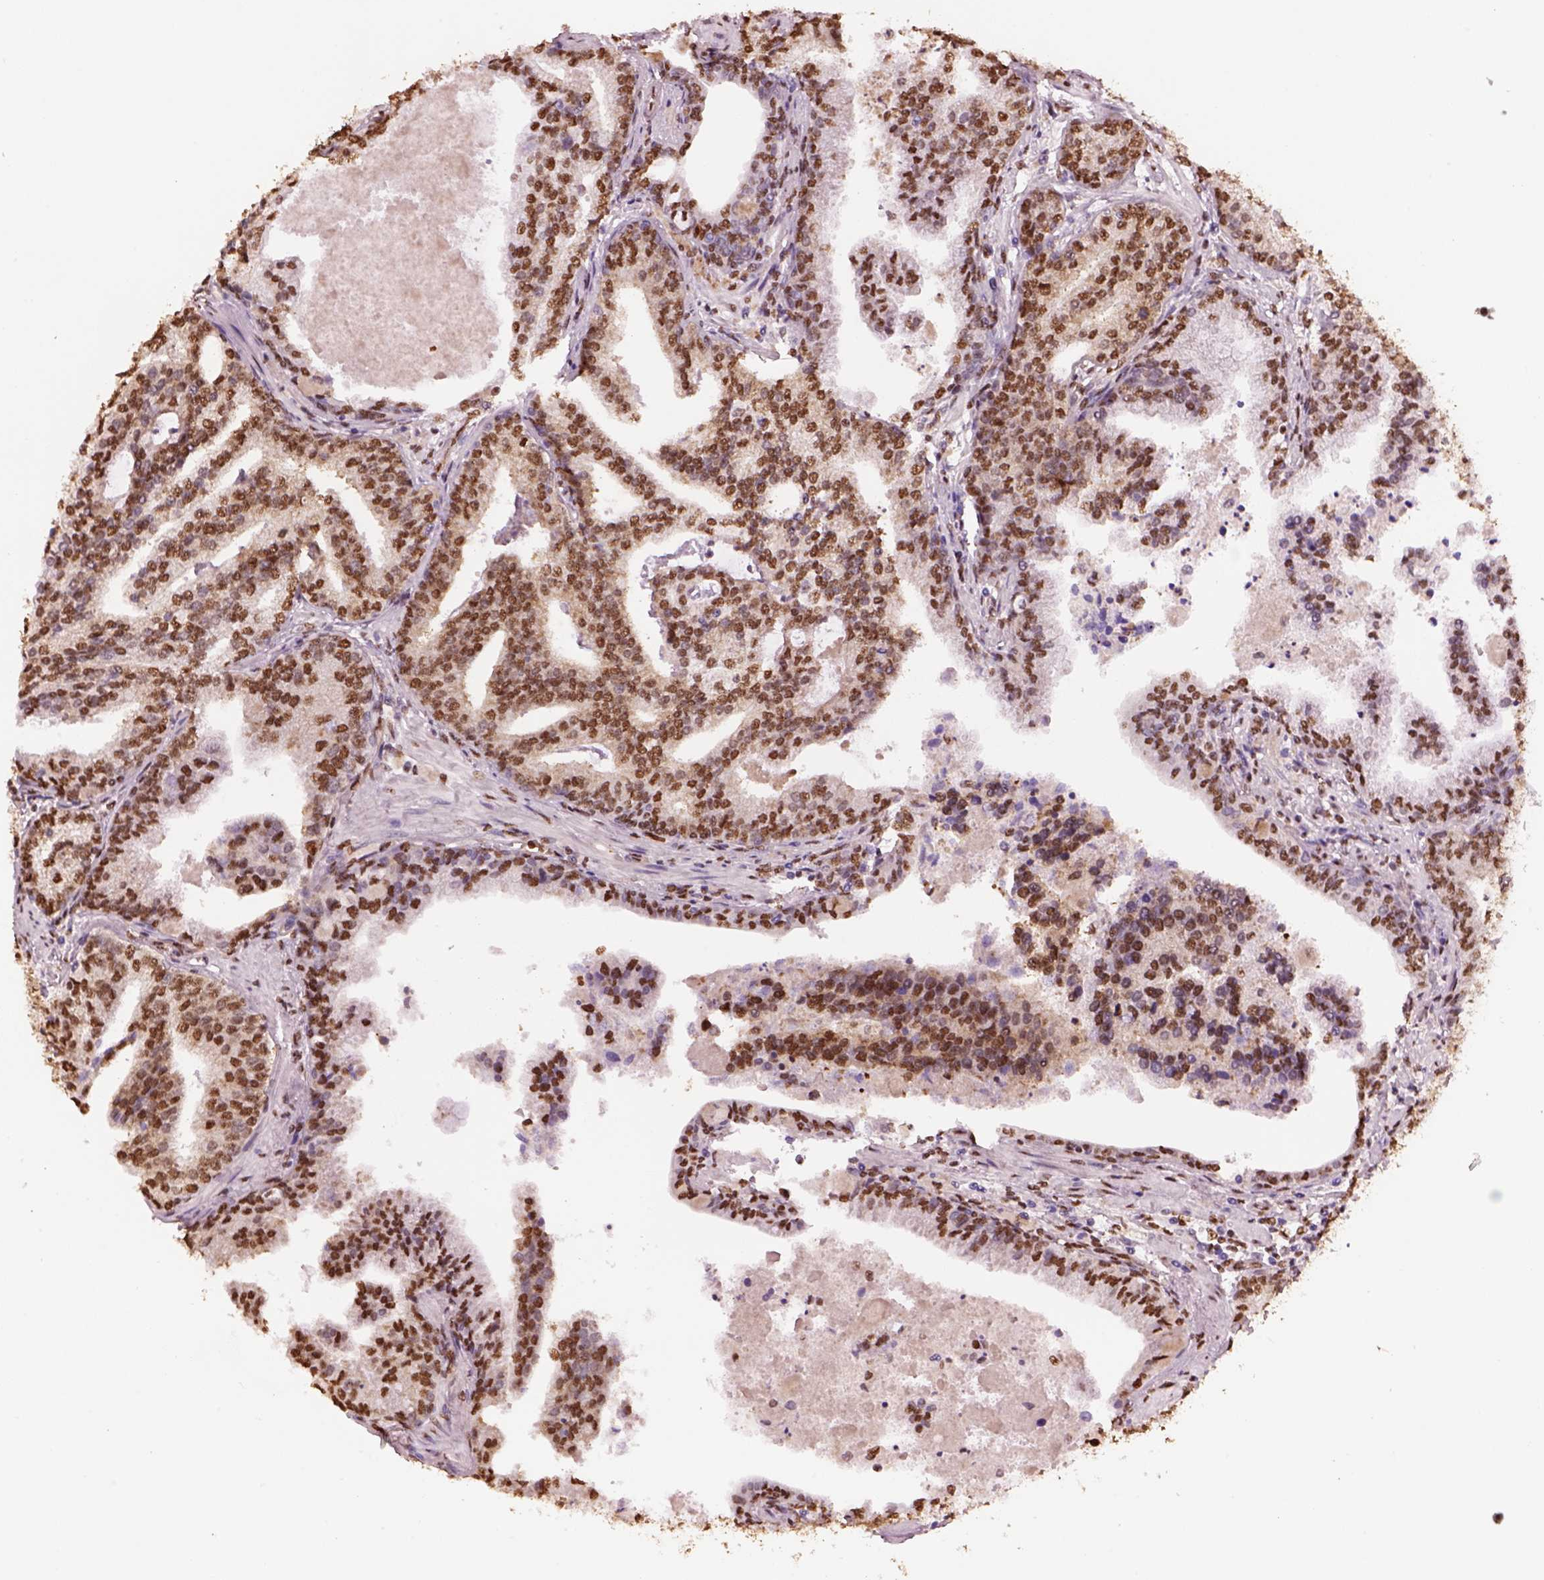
{"staining": {"intensity": "moderate", "quantity": ">75%", "location": "nuclear"}, "tissue": "prostate cancer", "cell_type": "Tumor cells", "image_type": "cancer", "snomed": [{"axis": "morphology", "description": "Adenocarcinoma, NOS"}, {"axis": "topography", "description": "Prostate"}], "caption": "Protein staining of prostate cancer (adenocarcinoma) tissue displays moderate nuclear expression in about >75% of tumor cells.", "gene": "DDX3X", "patient": {"sex": "male", "age": 64}}